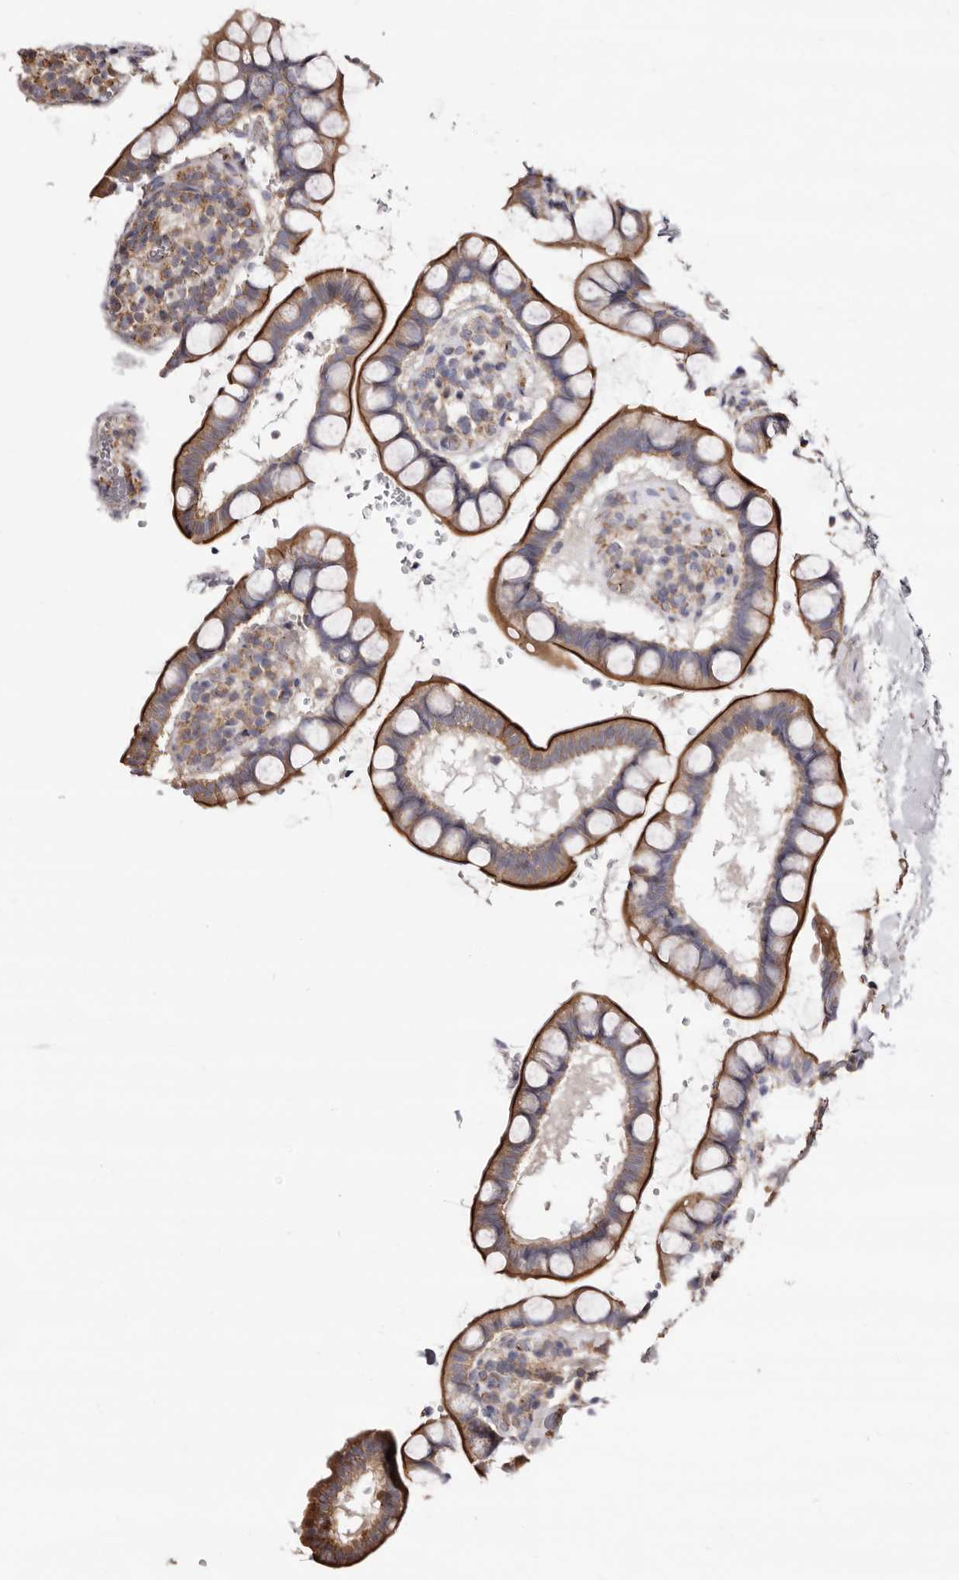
{"staining": {"intensity": "moderate", "quantity": ">75%", "location": "cytoplasmic/membranous"}, "tissue": "small intestine", "cell_type": "Glandular cells", "image_type": "normal", "snomed": [{"axis": "morphology", "description": "Normal tissue, NOS"}, {"axis": "topography", "description": "Smooth muscle"}, {"axis": "topography", "description": "Small intestine"}], "caption": "Protein expression analysis of normal small intestine demonstrates moderate cytoplasmic/membranous expression in about >75% of glandular cells. (DAB IHC, brown staining for protein, blue staining for nuclei).", "gene": "LUZP1", "patient": {"sex": "female", "age": 84}}